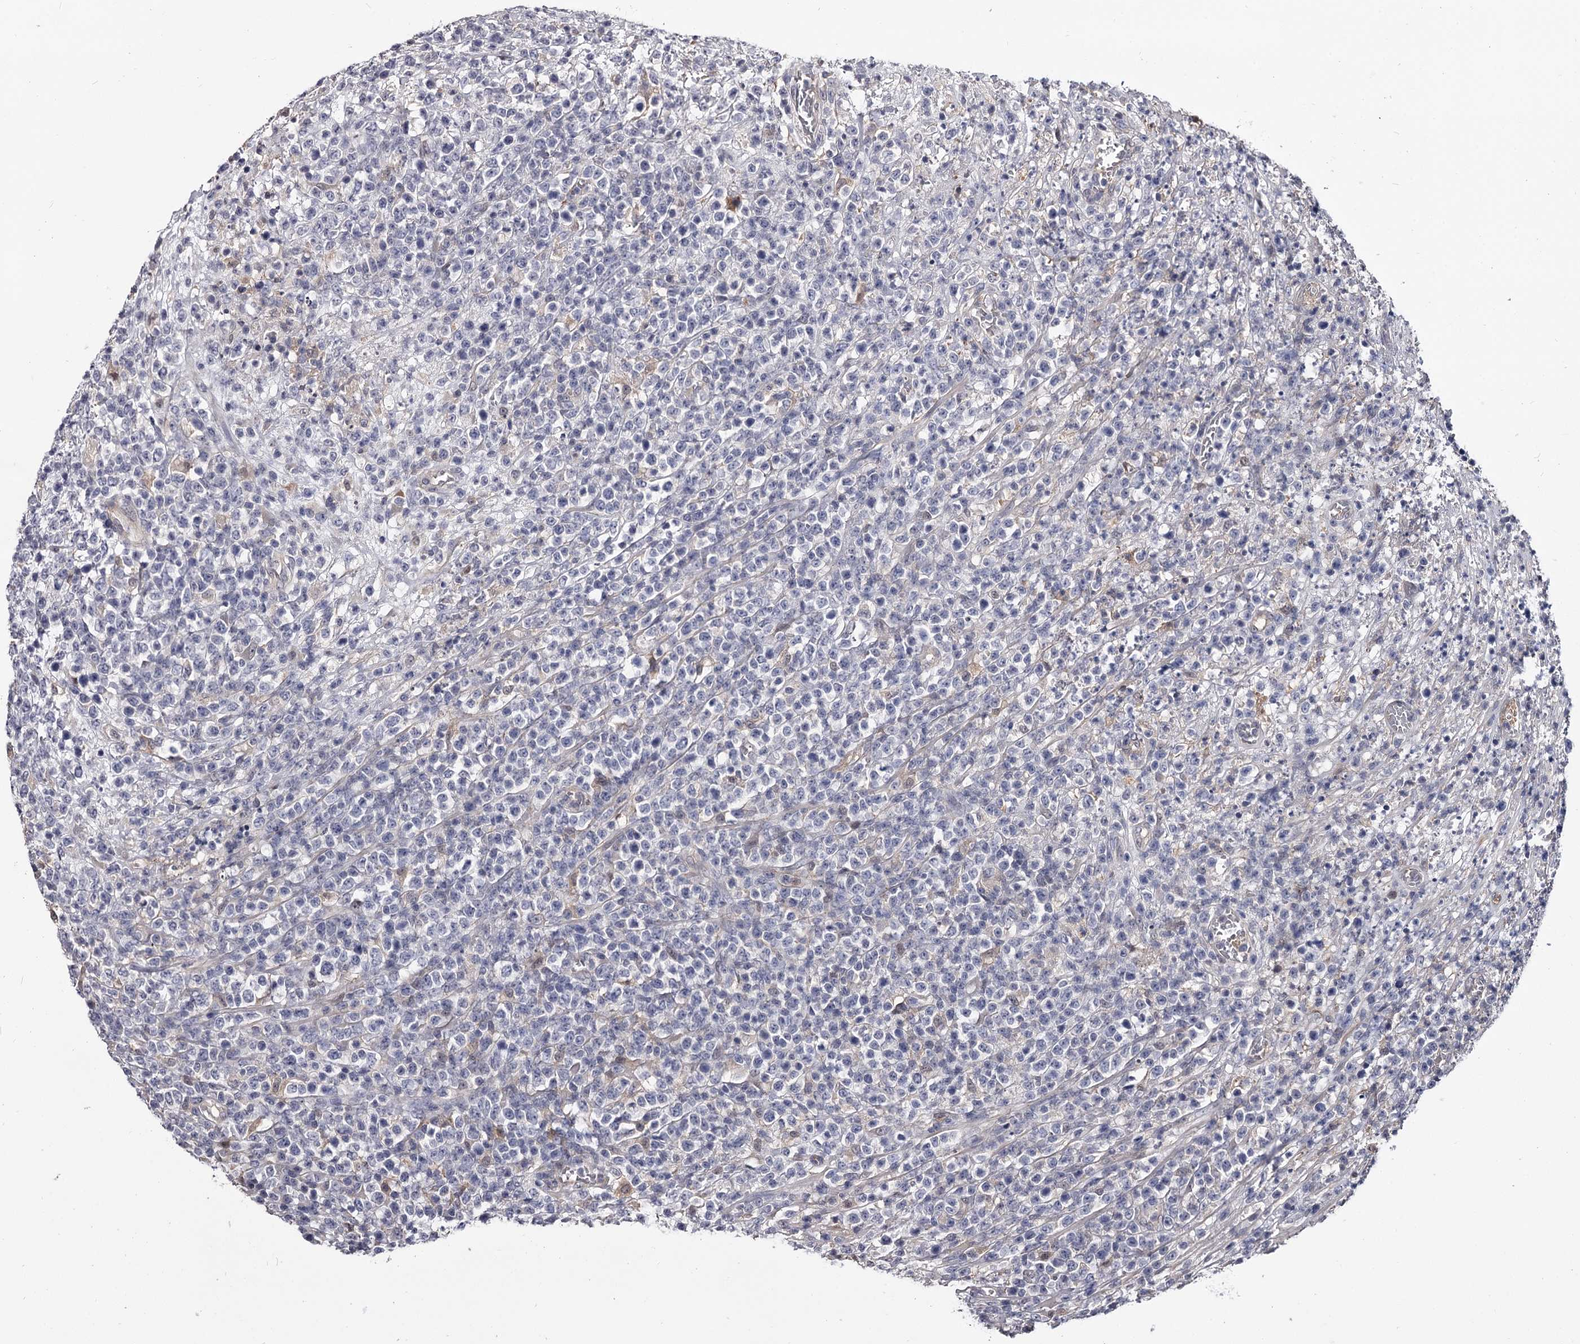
{"staining": {"intensity": "negative", "quantity": "none", "location": "none"}, "tissue": "lymphoma", "cell_type": "Tumor cells", "image_type": "cancer", "snomed": [{"axis": "morphology", "description": "Malignant lymphoma, non-Hodgkin's type, High grade"}, {"axis": "topography", "description": "Colon"}], "caption": "Tumor cells show no significant staining in lymphoma.", "gene": "GSTO1", "patient": {"sex": "female", "age": 53}}